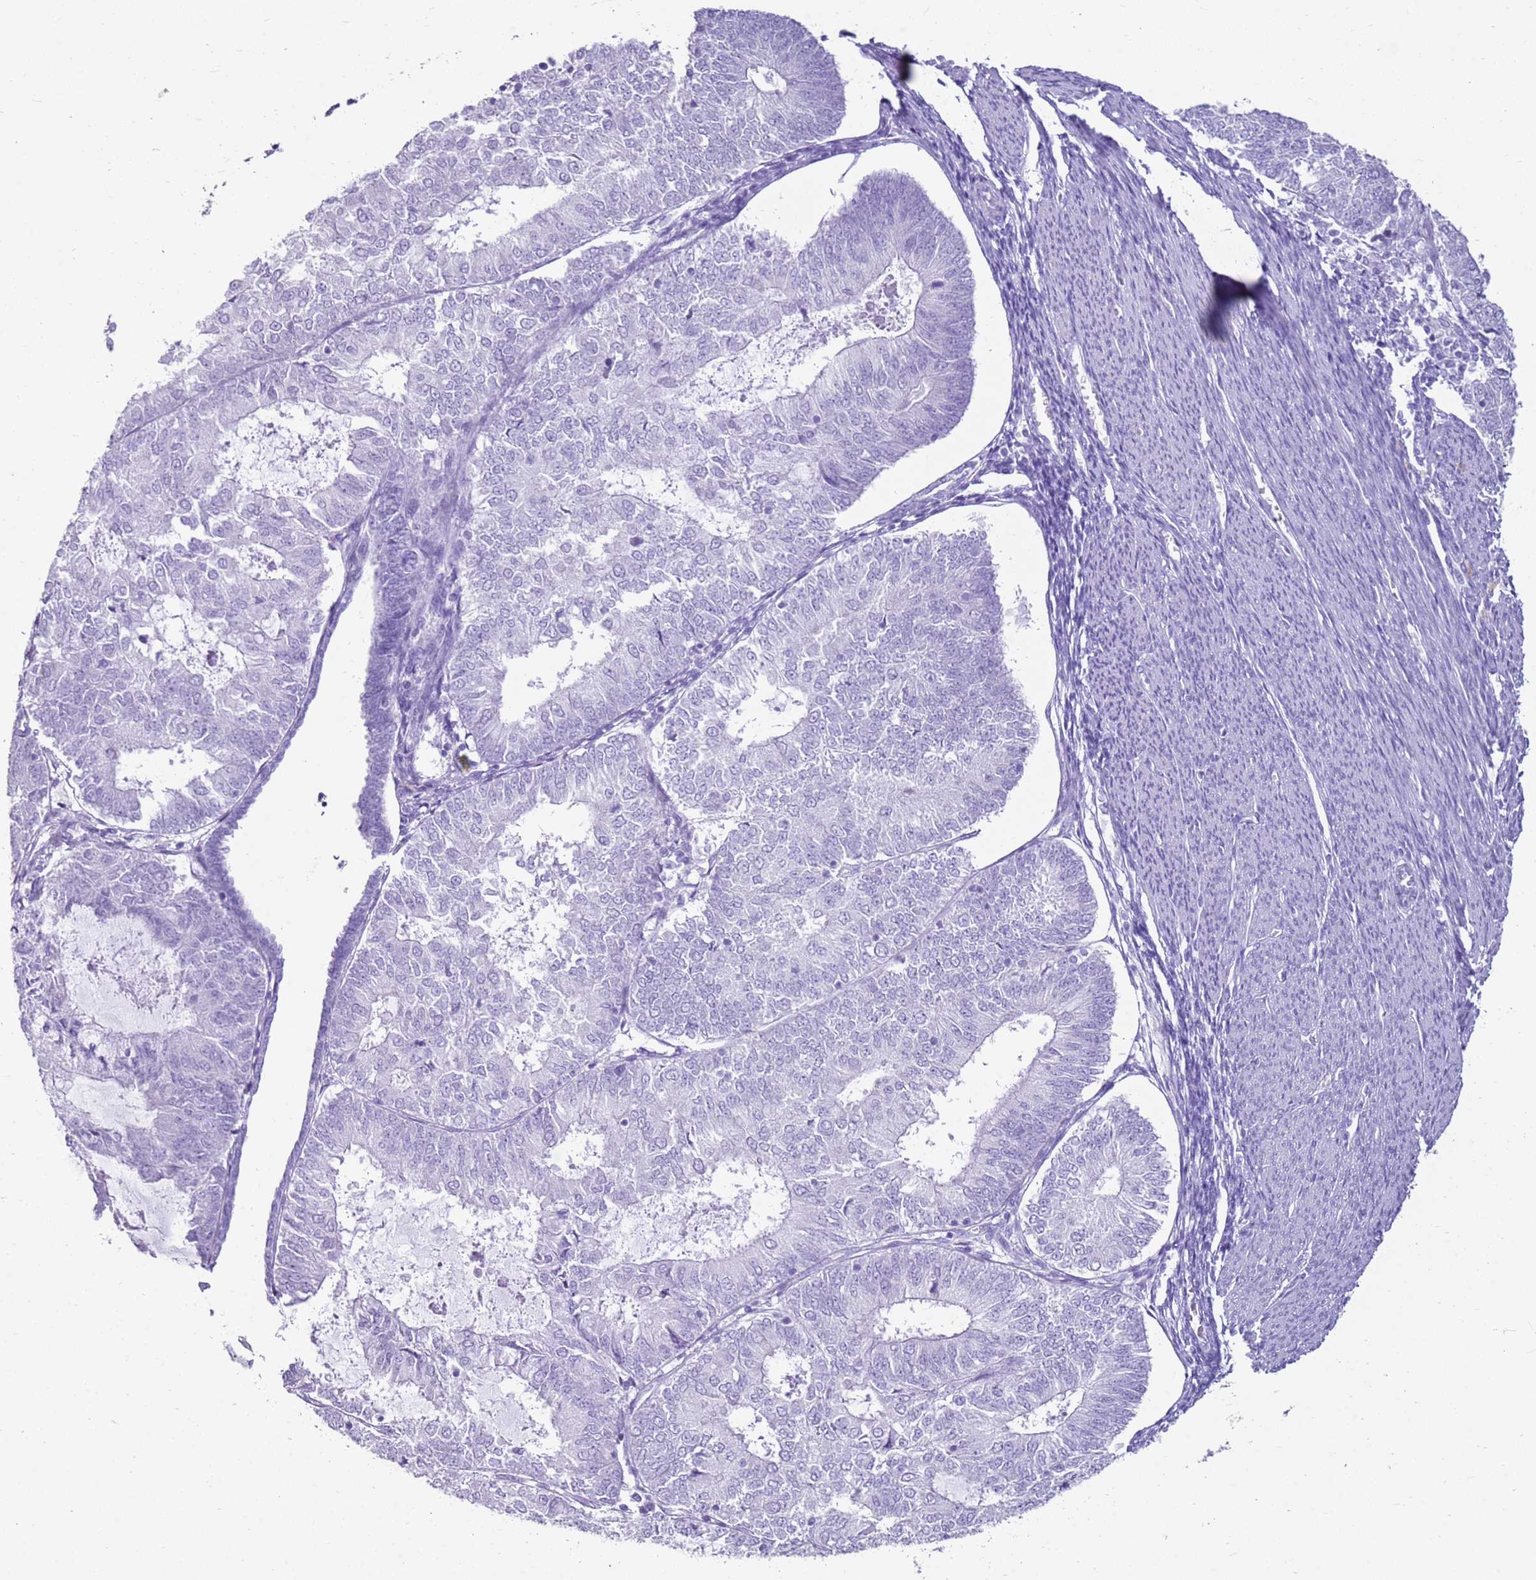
{"staining": {"intensity": "negative", "quantity": "none", "location": "none"}, "tissue": "endometrial cancer", "cell_type": "Tumor cells", "image_type": "cancer", "snomed": [{"axis": "morphology", "description": "Adenocarcinoma, NOS"}, {"axis": "topography", "description": "Endometrium"}], "caption": "Immunohistochemical staining of human endometrial cancer (adenocarcinoma) demonstrates no significant positivity in tumor cells. (Brightfield microscopy of DAB (3,3'-diaminobenzidine) immunohistochemistry at high magnification).", "gene": "CA8", "patient": {"sex": "female", "age": 57}}